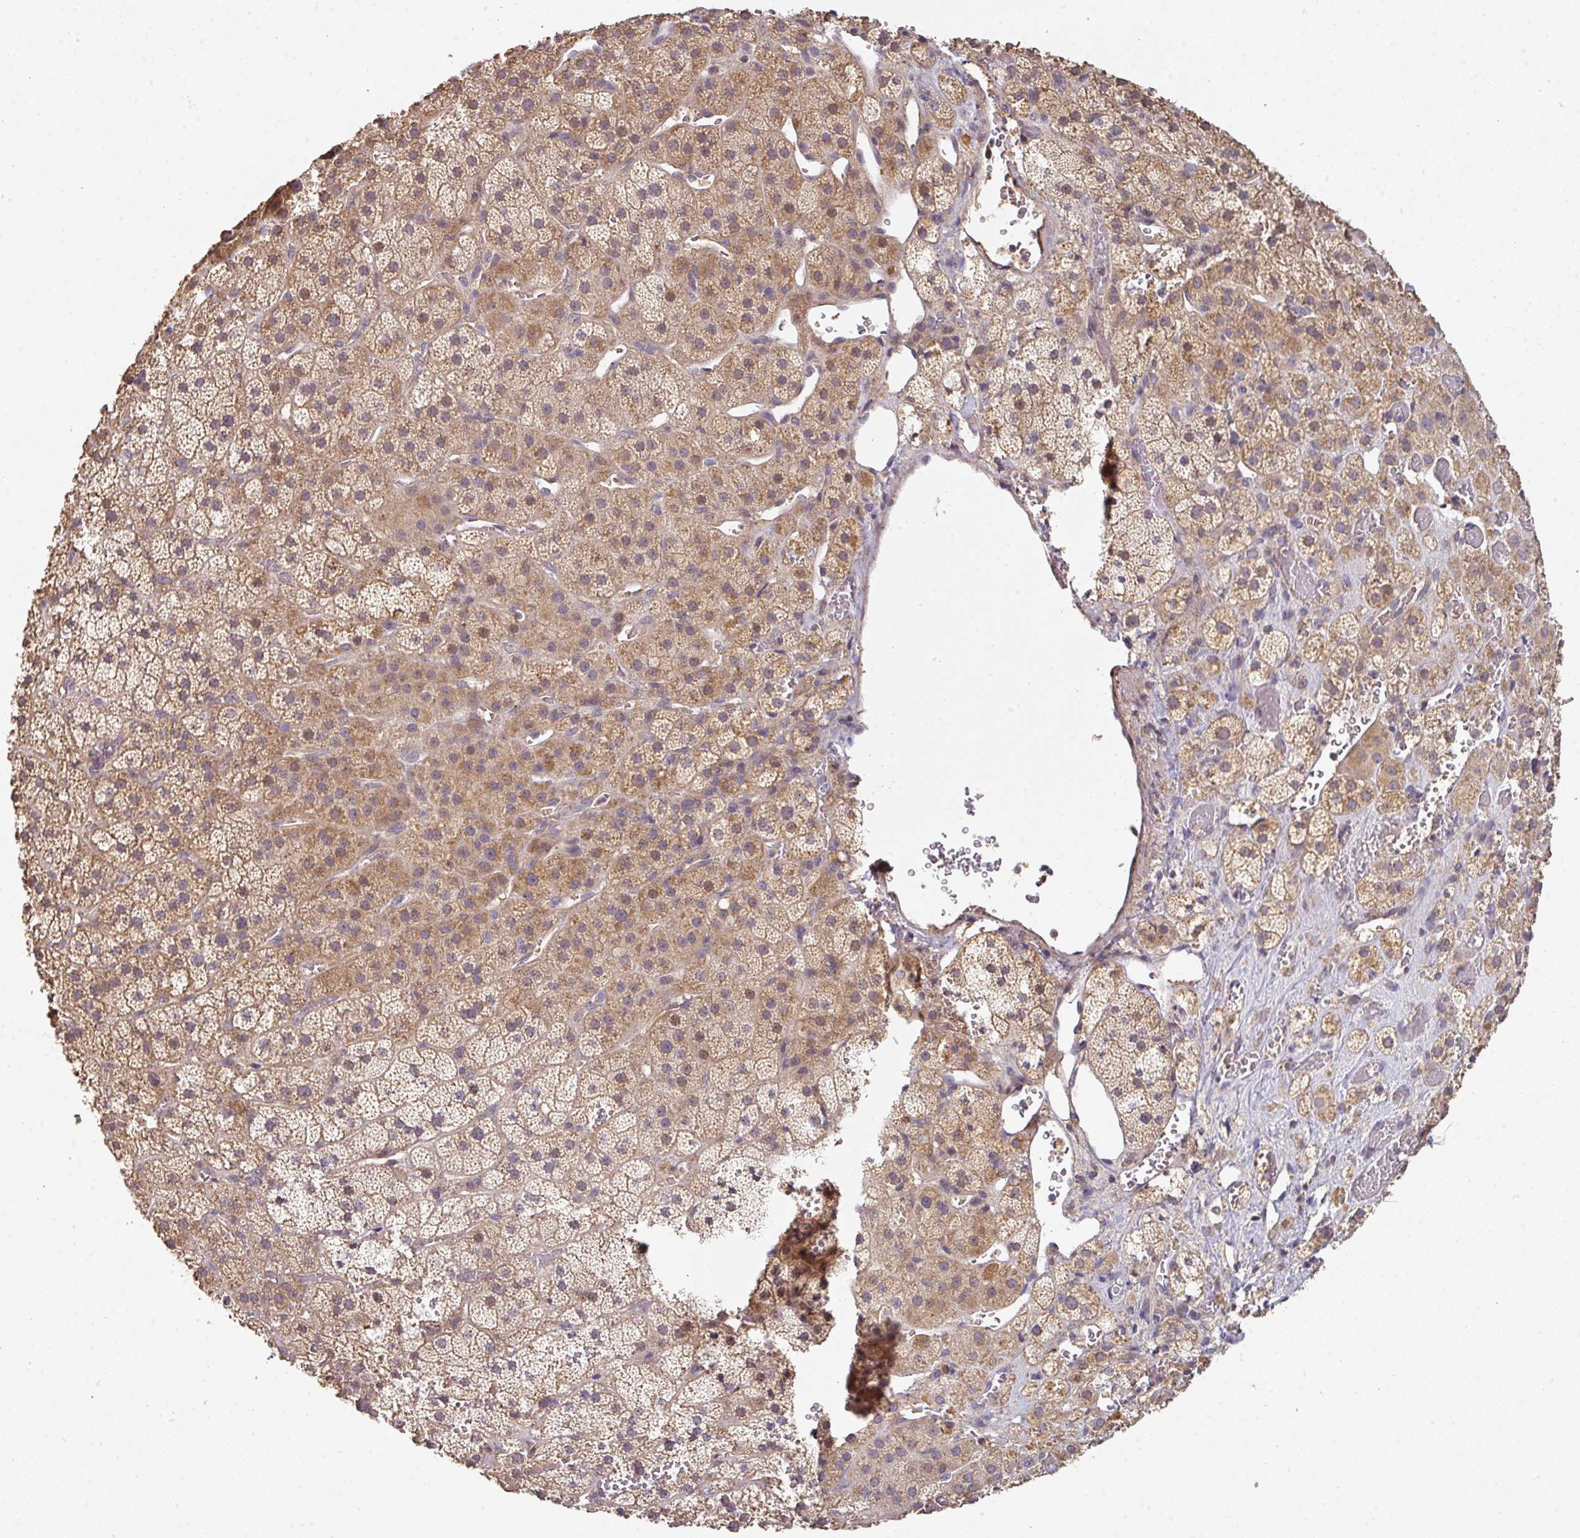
{"staining": {"intensity": "moderate", "quantity": ">75%", "location": "cytoplasmic/membranous"}, "tissue": "adrenal gland", "cell_type": "Glandular cells", "image_type": "normal", "snomed": [{"axis": "morphology", "description": "Normal tissue, NOS"}, {"axis": "topography", "description": "Adrenal gland"}], "caption": "Brown immunohistochemical staining in unremarkable human adrenal gland exhibits moderate cytoplasmic/membranous positivity in approximately >75% of glandular cells.", "gene": "ACVR2B", "patient": {"sex": "male", "age": 57}}